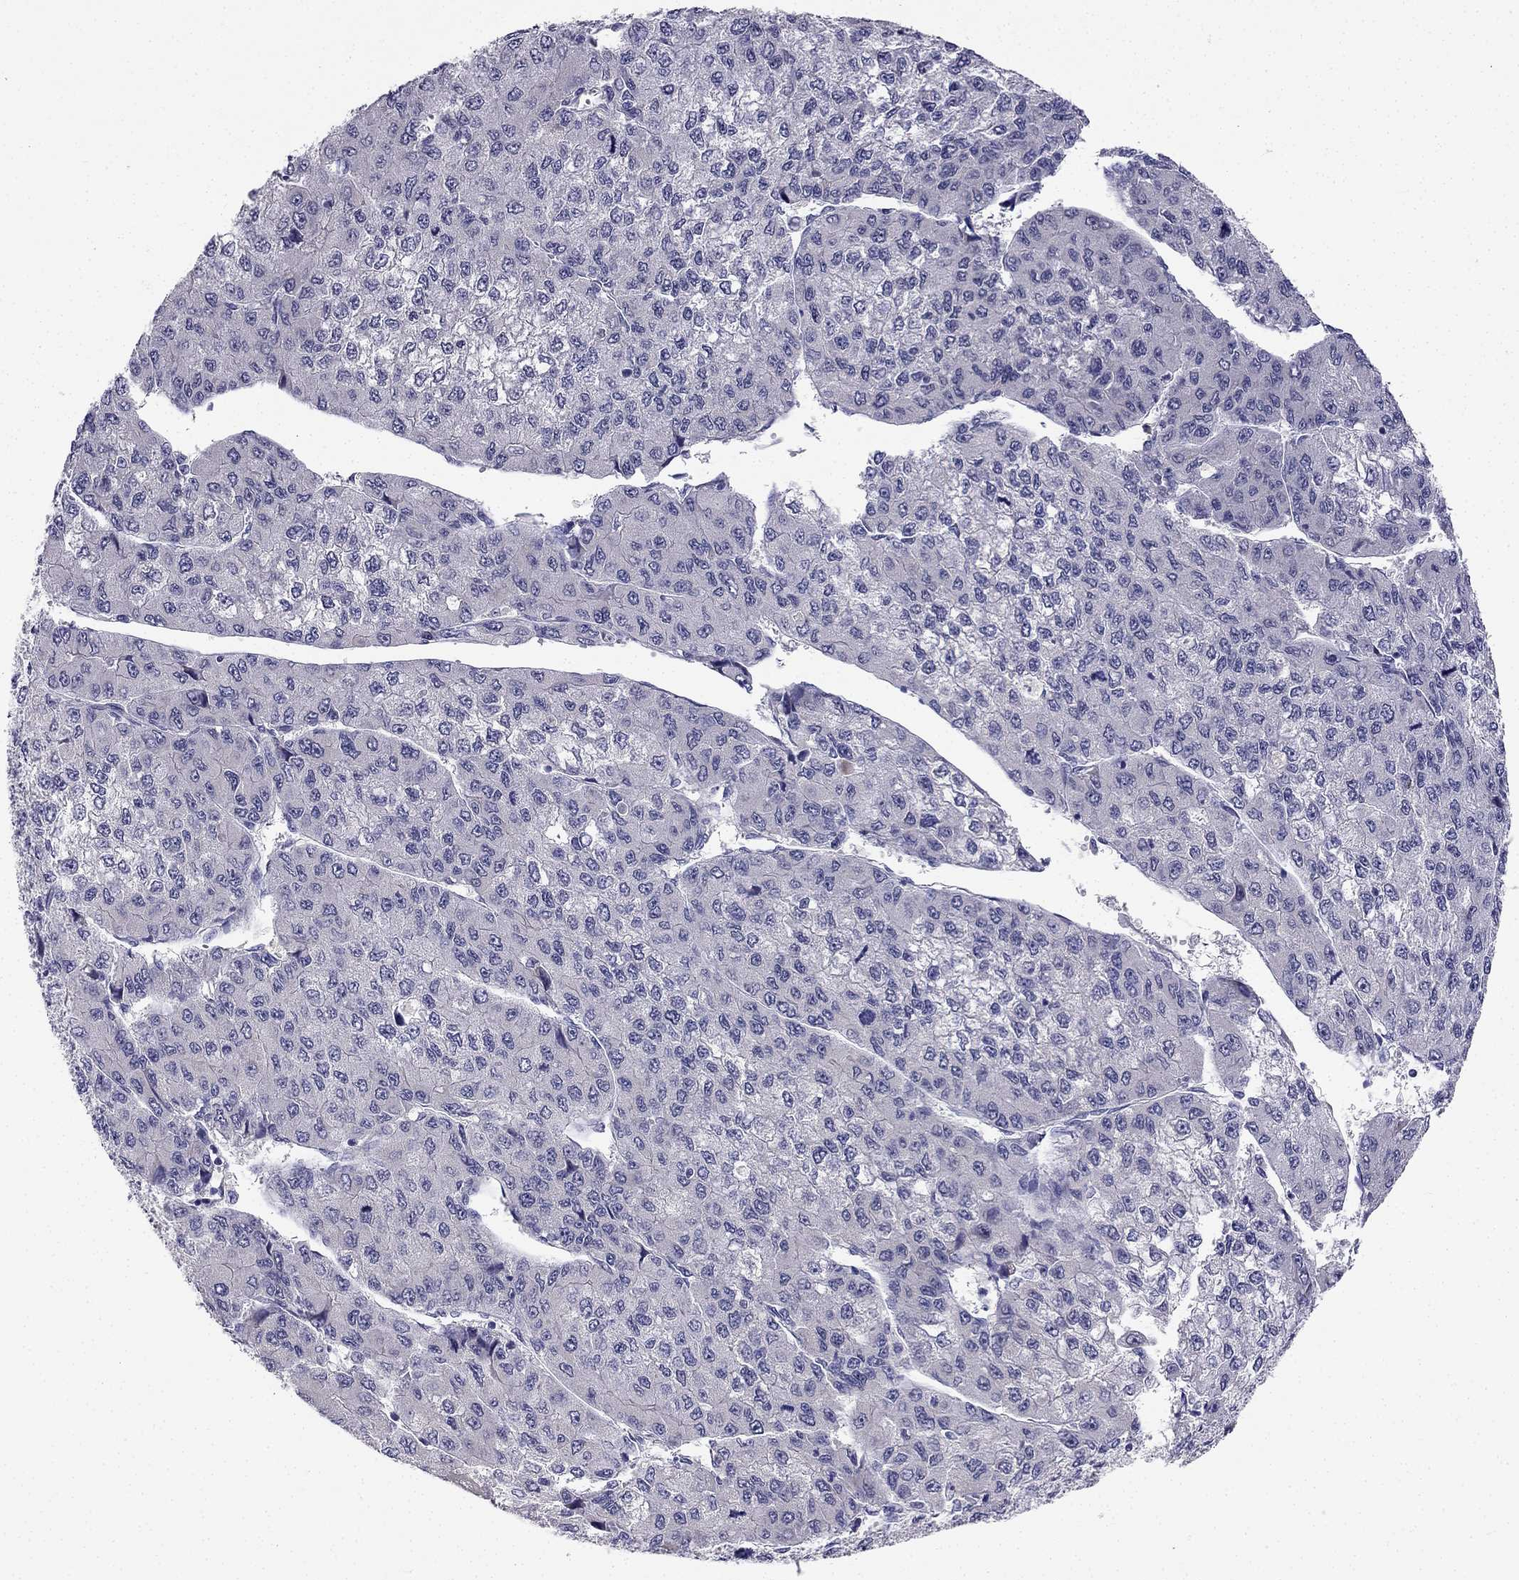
{"staining": {"intensity": "negative", "quantity": "none", "location": "none"}, "tissue": "liver cancer", "cell_type": "Tumor cells", "image_type": "cancer", "snomed": [{"axis": "morphology", "description": "Carcinoma, Hepatocellular, NOS"}, {"axis": "topography", "description": "Liver"}], "caption": "A high-resolution photomicrograph shows IHC staining of liver cancer (hepatocellular carcinoma), which demonstrates no significant positivity in tumor cells. (DAB (3,3'-diaminobenzidine) immunohistochemistry (IHC) visualized using brightfield microscopy, high magnification).", "gene": "C16orf89", "patient": {"sex": "female", "age": 66}}